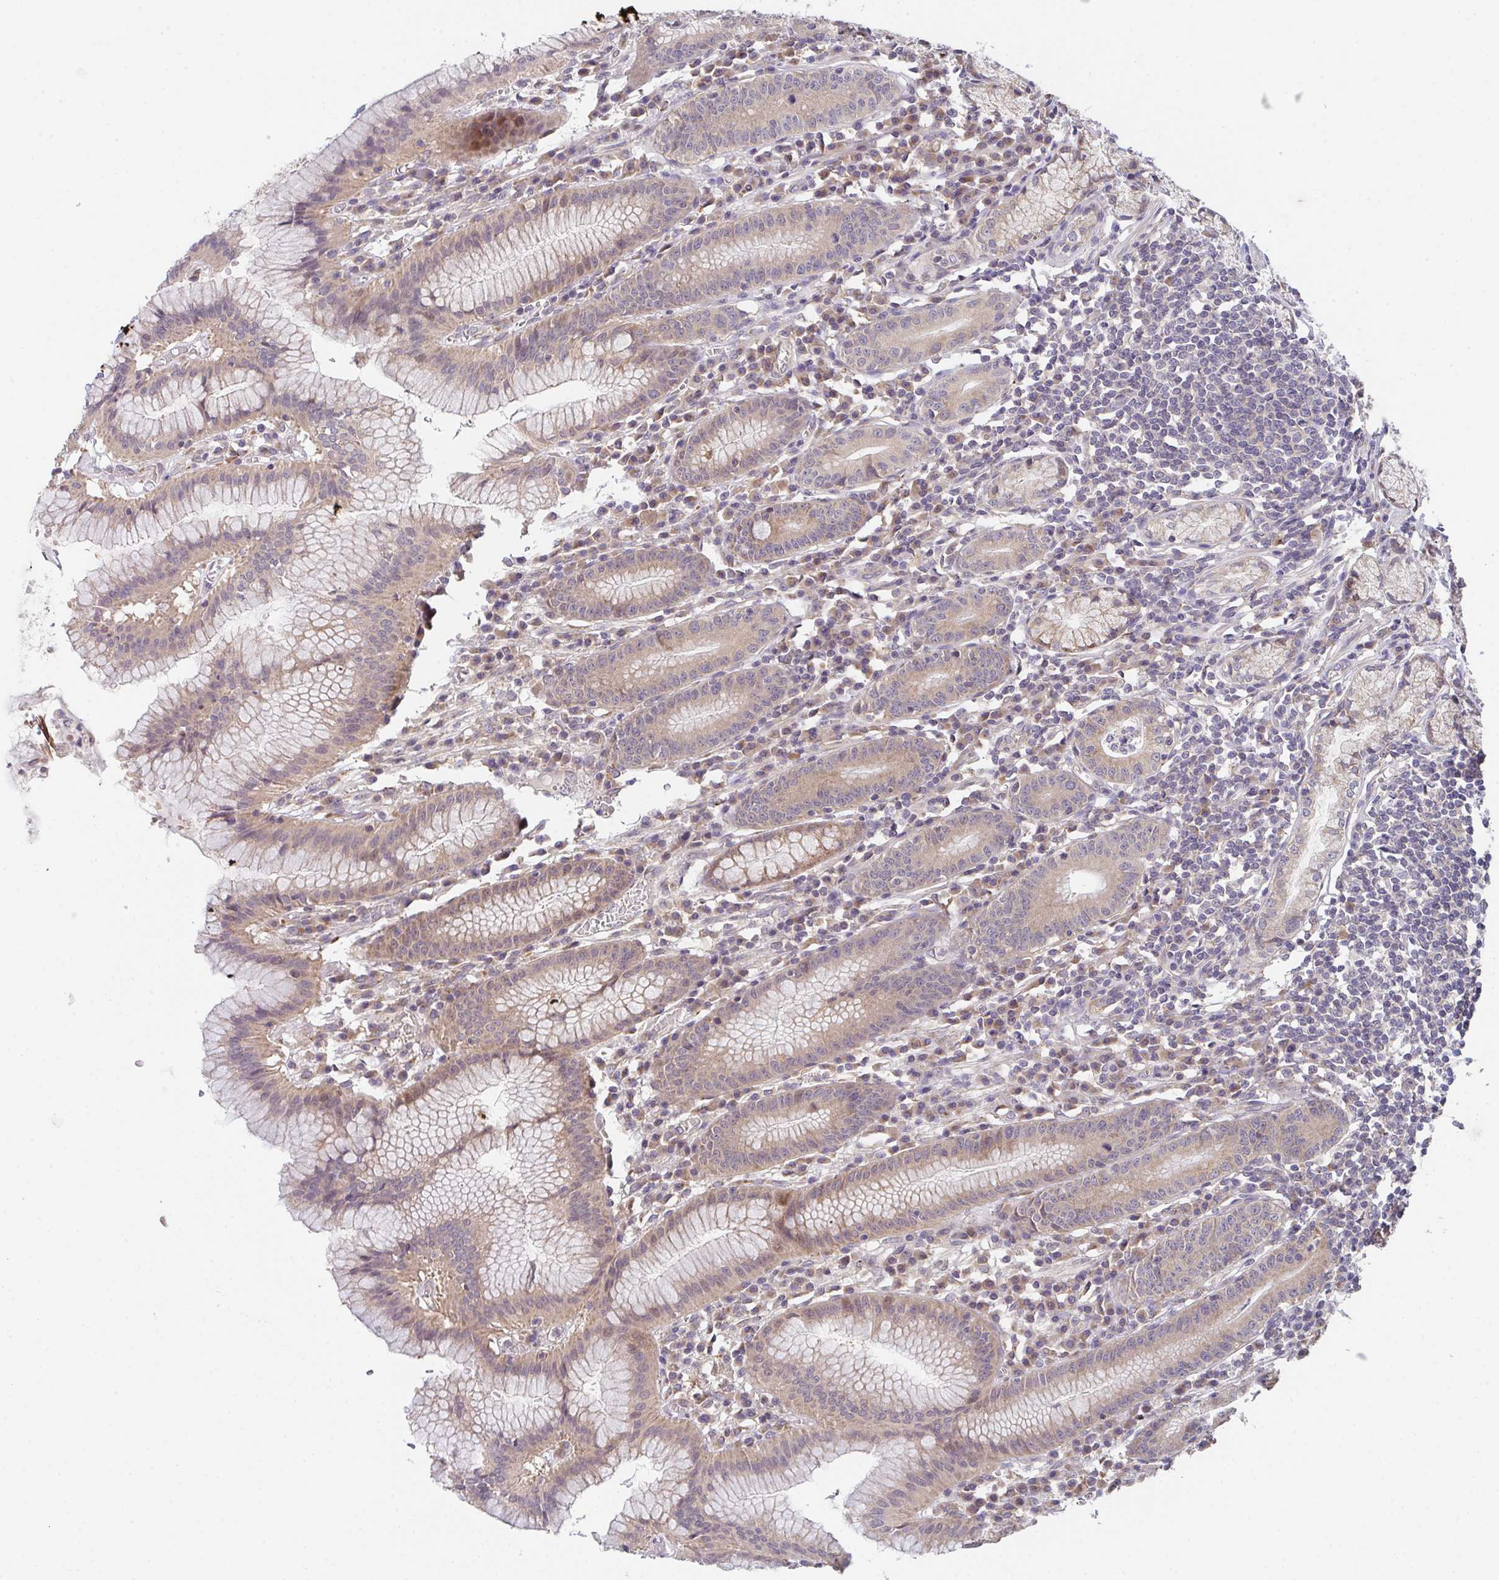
{"staining": {"intensity": "moderate", "quantity": ">75%", "location": "cytoplasmic/membranous"}, "tissue": "stomach", "cell_type": "Glandular cells", "image_type": "normal", "snomed": [{"axis": "morphology", "description": "Normal tissue, NOS"}, {"axis": "topography", "description": "Stomach"}], "caption": "Protein expression analysis of unremarkable human stomach reveals moderate cytoplasmic/membranous expression in about >75% of glandular cells. (brown staining indicates protein expression, while blue staining denotes nuclei).", "gene": "TSPAN31", "patient": {"sex": "male", "age": 55}}